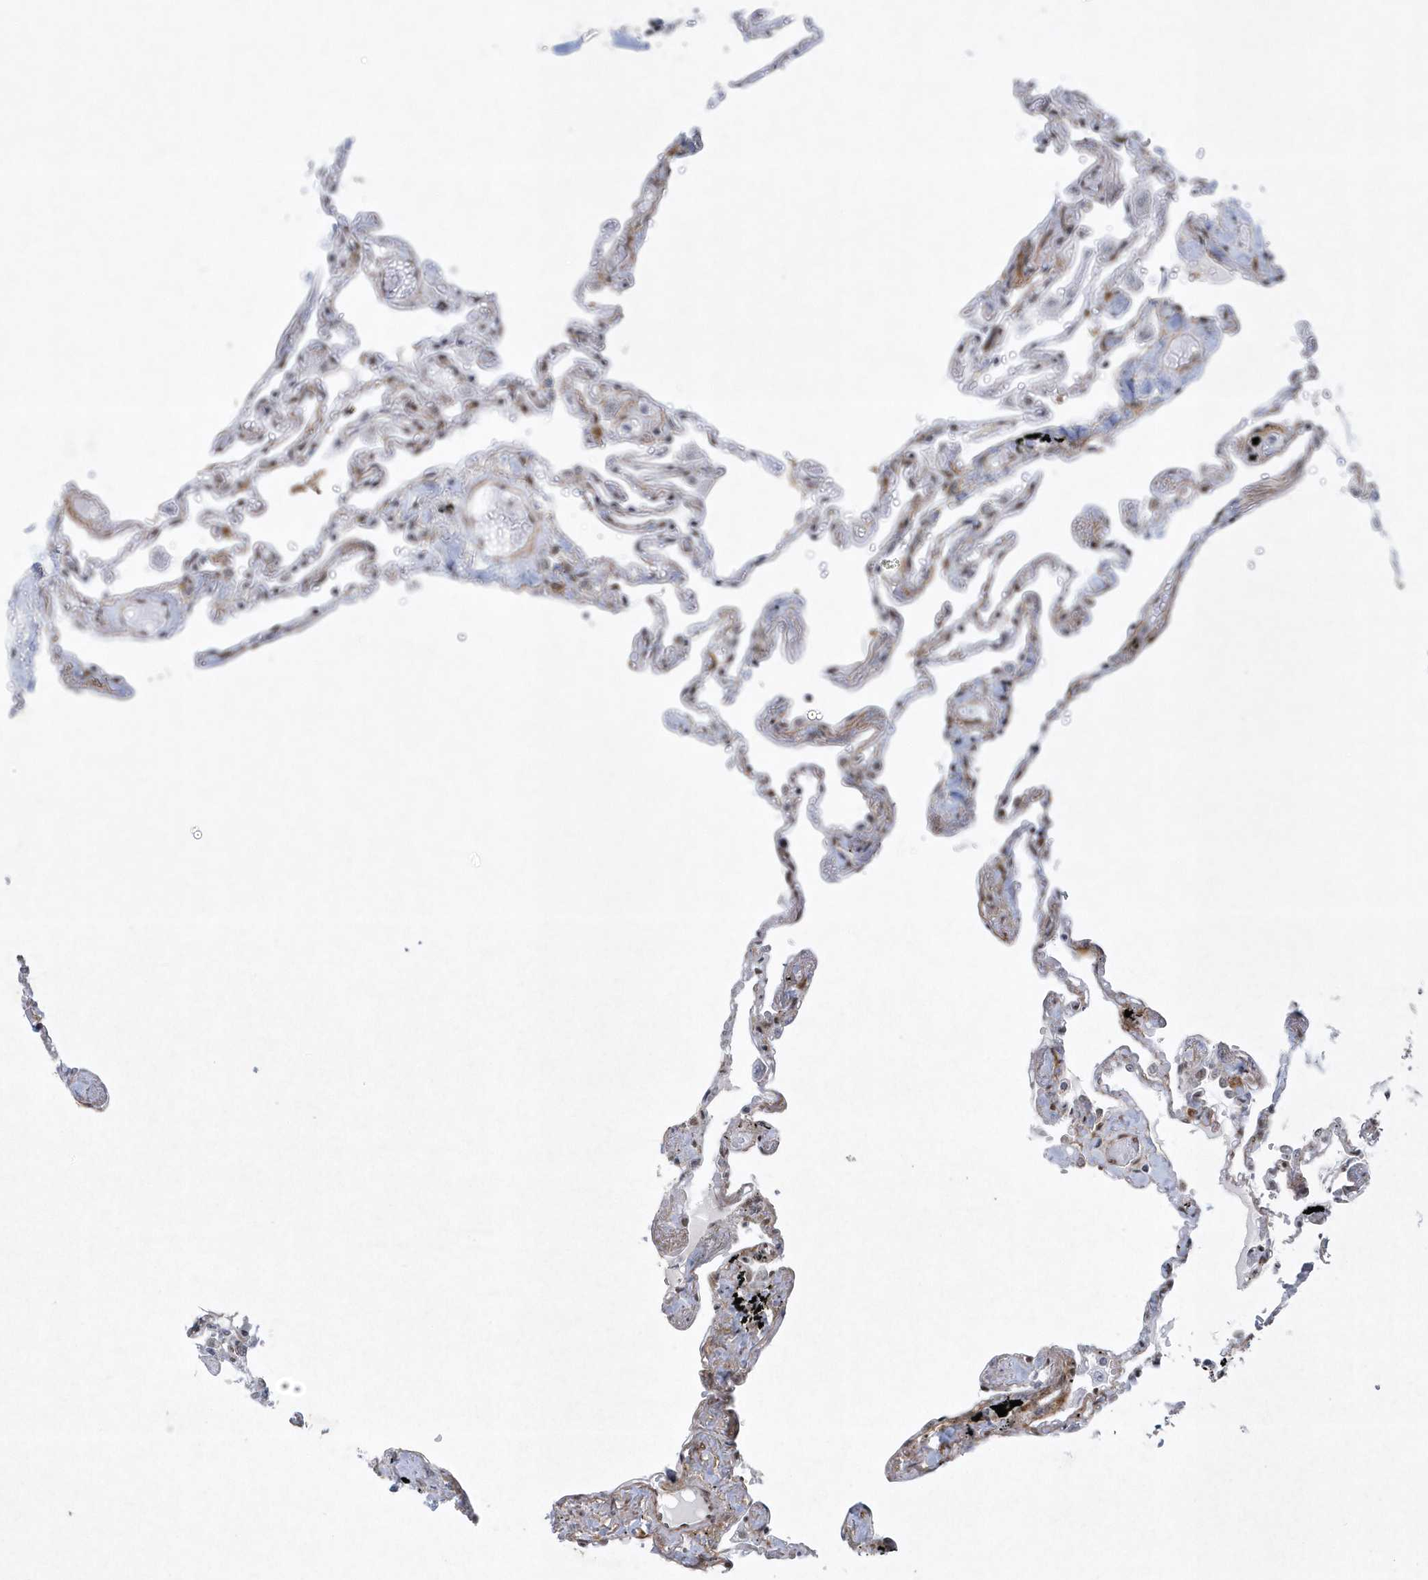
{"staining": {"intensity": "weak", "quantity": "<25%", "location": "nuclear"}, "tissue": "lung", "cell_type": "Alveolar cells", "image_type": "normal", "snomed": [{"axis": "morphology", "description": "Normal tissue, NOS"}, {"axis": "topography", "description": "Lung"}], "caption": "Immunohistochemistry (IHC) image of normal human lung stained for a protein (brown), which displays no expression in alveolar cells. (DAB (3,3'-diaminobenzidine) IHC, high magnification).", "gene": "DCLRE1A", "patient": {"sex": "female", "age": 67}}